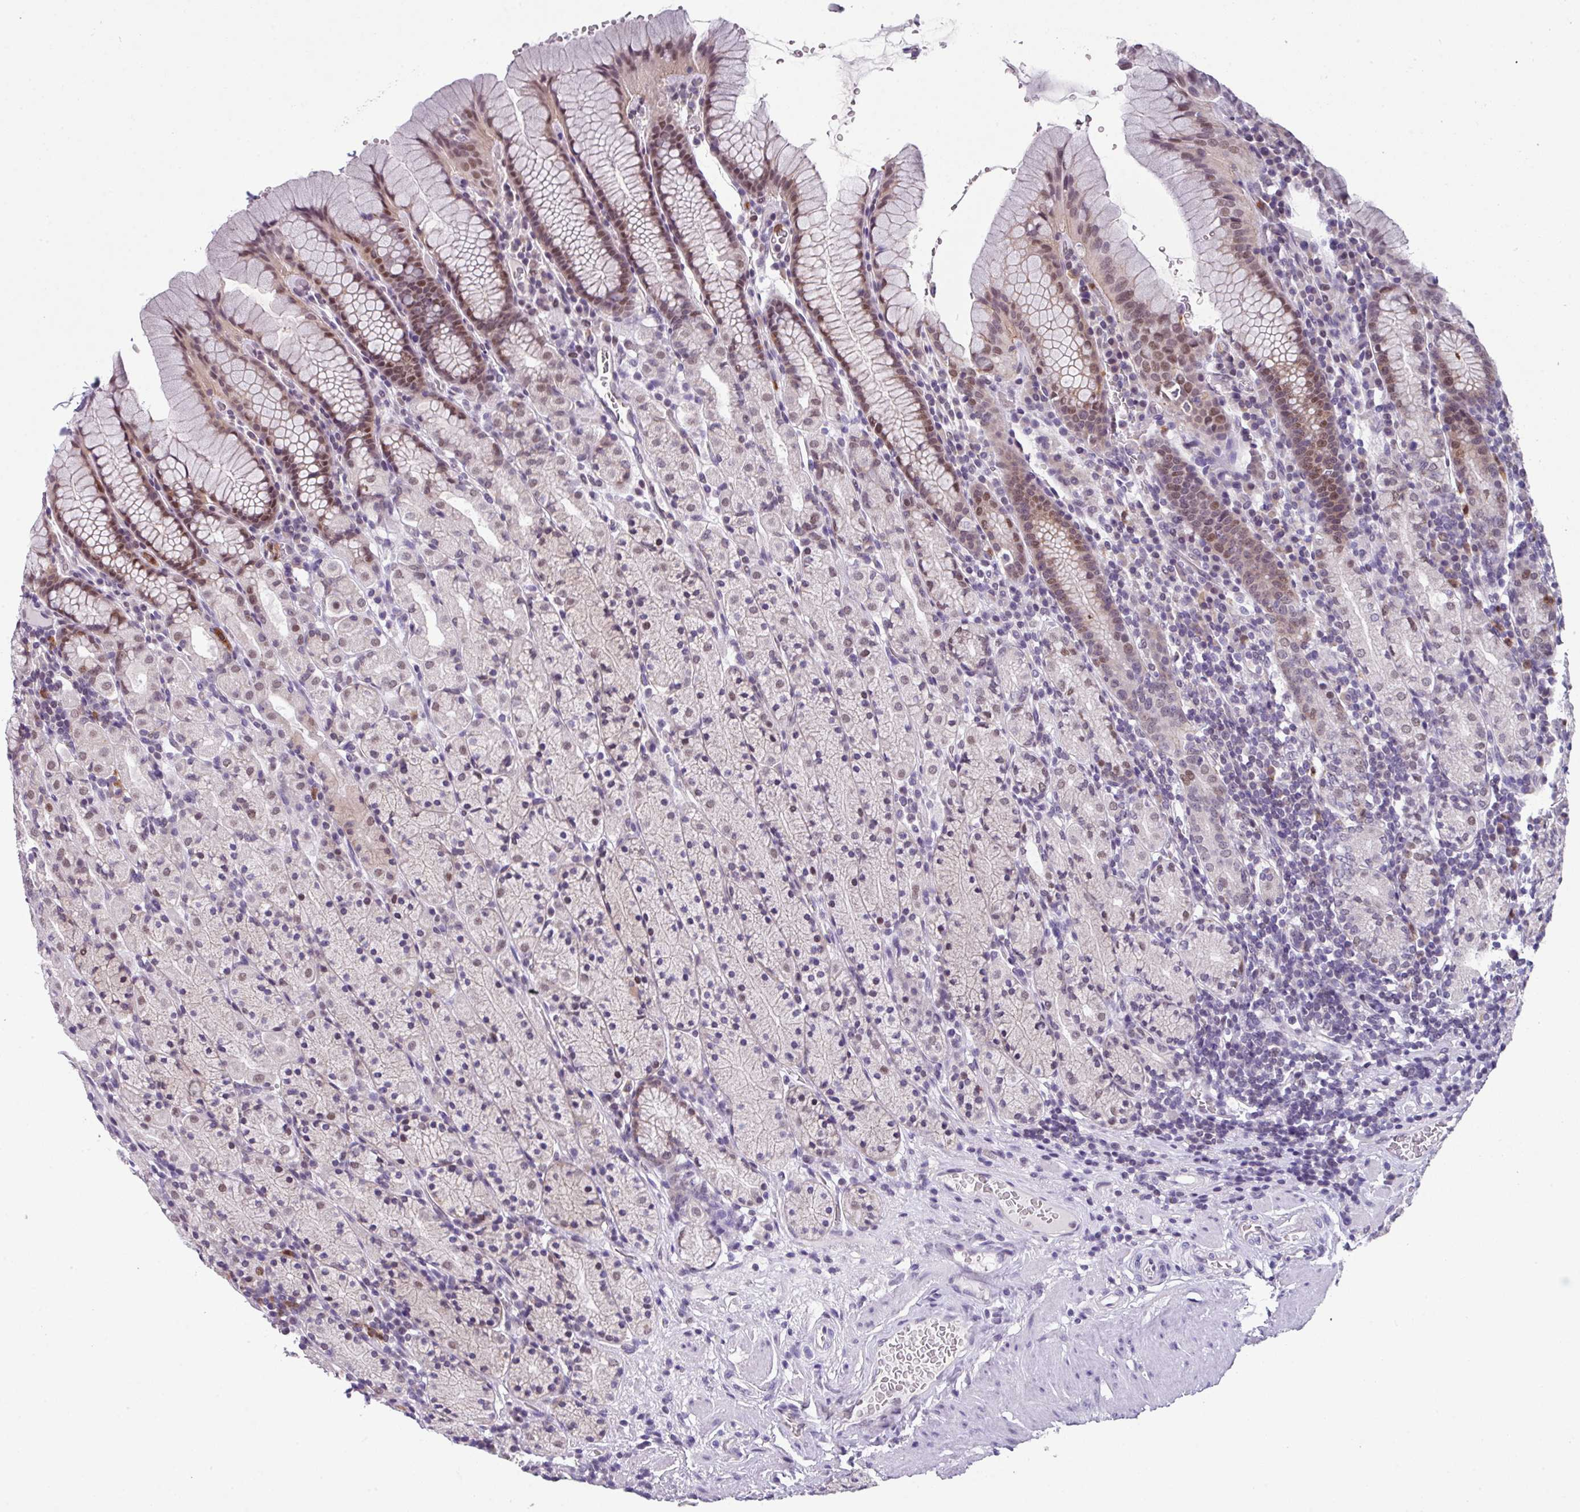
{"staining": {"intensity": "moderate", "quantity": "25%-75%", "location": "cytoplasmic/membranous,nuclear"}, "tissue": "stomach", "cell_type": "Glandular cells", "image_type": "normal", "snomed": [{"axis": "morphology", "description": "Normal tissue, NOS"}, {"axis": "topography", "description": "Stomach, upper"}, {"axis": "topography", "description": "Stomach"}], "caption": "The image displays staining of normal stomach, revealing moderate cytoplasmic/membranous,nuclear protein staining (brown color) within glandular cells.", "gene": "ZFP3", "patient": {"sex": "male", "age": 62}}